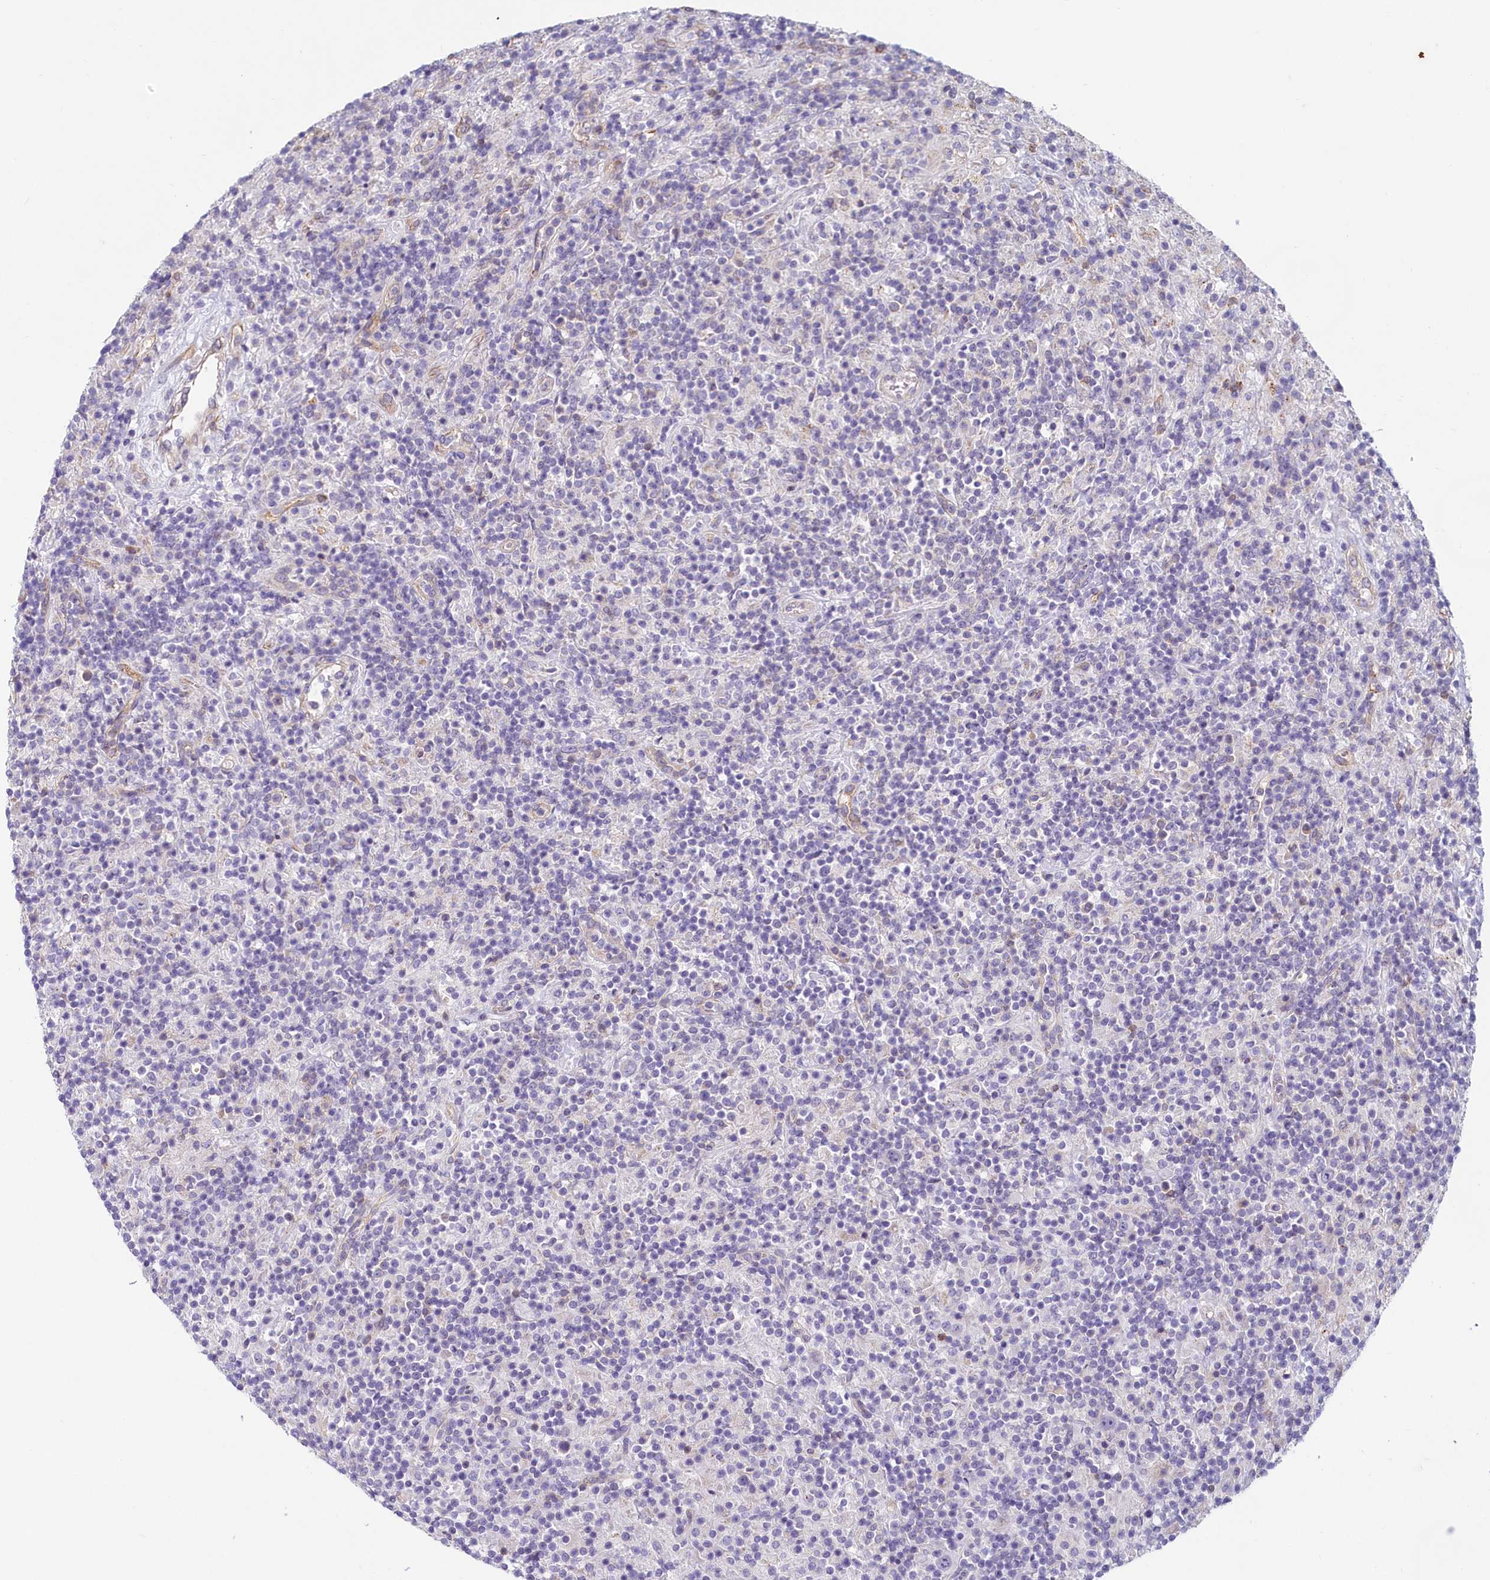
{"staining": {"intensity": "negative", "quantity": "none", "location": "none"}, "tissue": "lymphoma", "cell_type": "Tumor cells", "image_type": "cancer", "snomed": [{"axis": "morphology", "description": "Hodgkin's disease, NOS"}, {"axis": "topography", "description": "Lymph node"}], "caption": "Hodgkin's disease stained for a protein using immunohistochemistry demonstrates no expression tumor cells.", "gene": "LMOD3", "patient": {"sex": "male", "age": 70}}